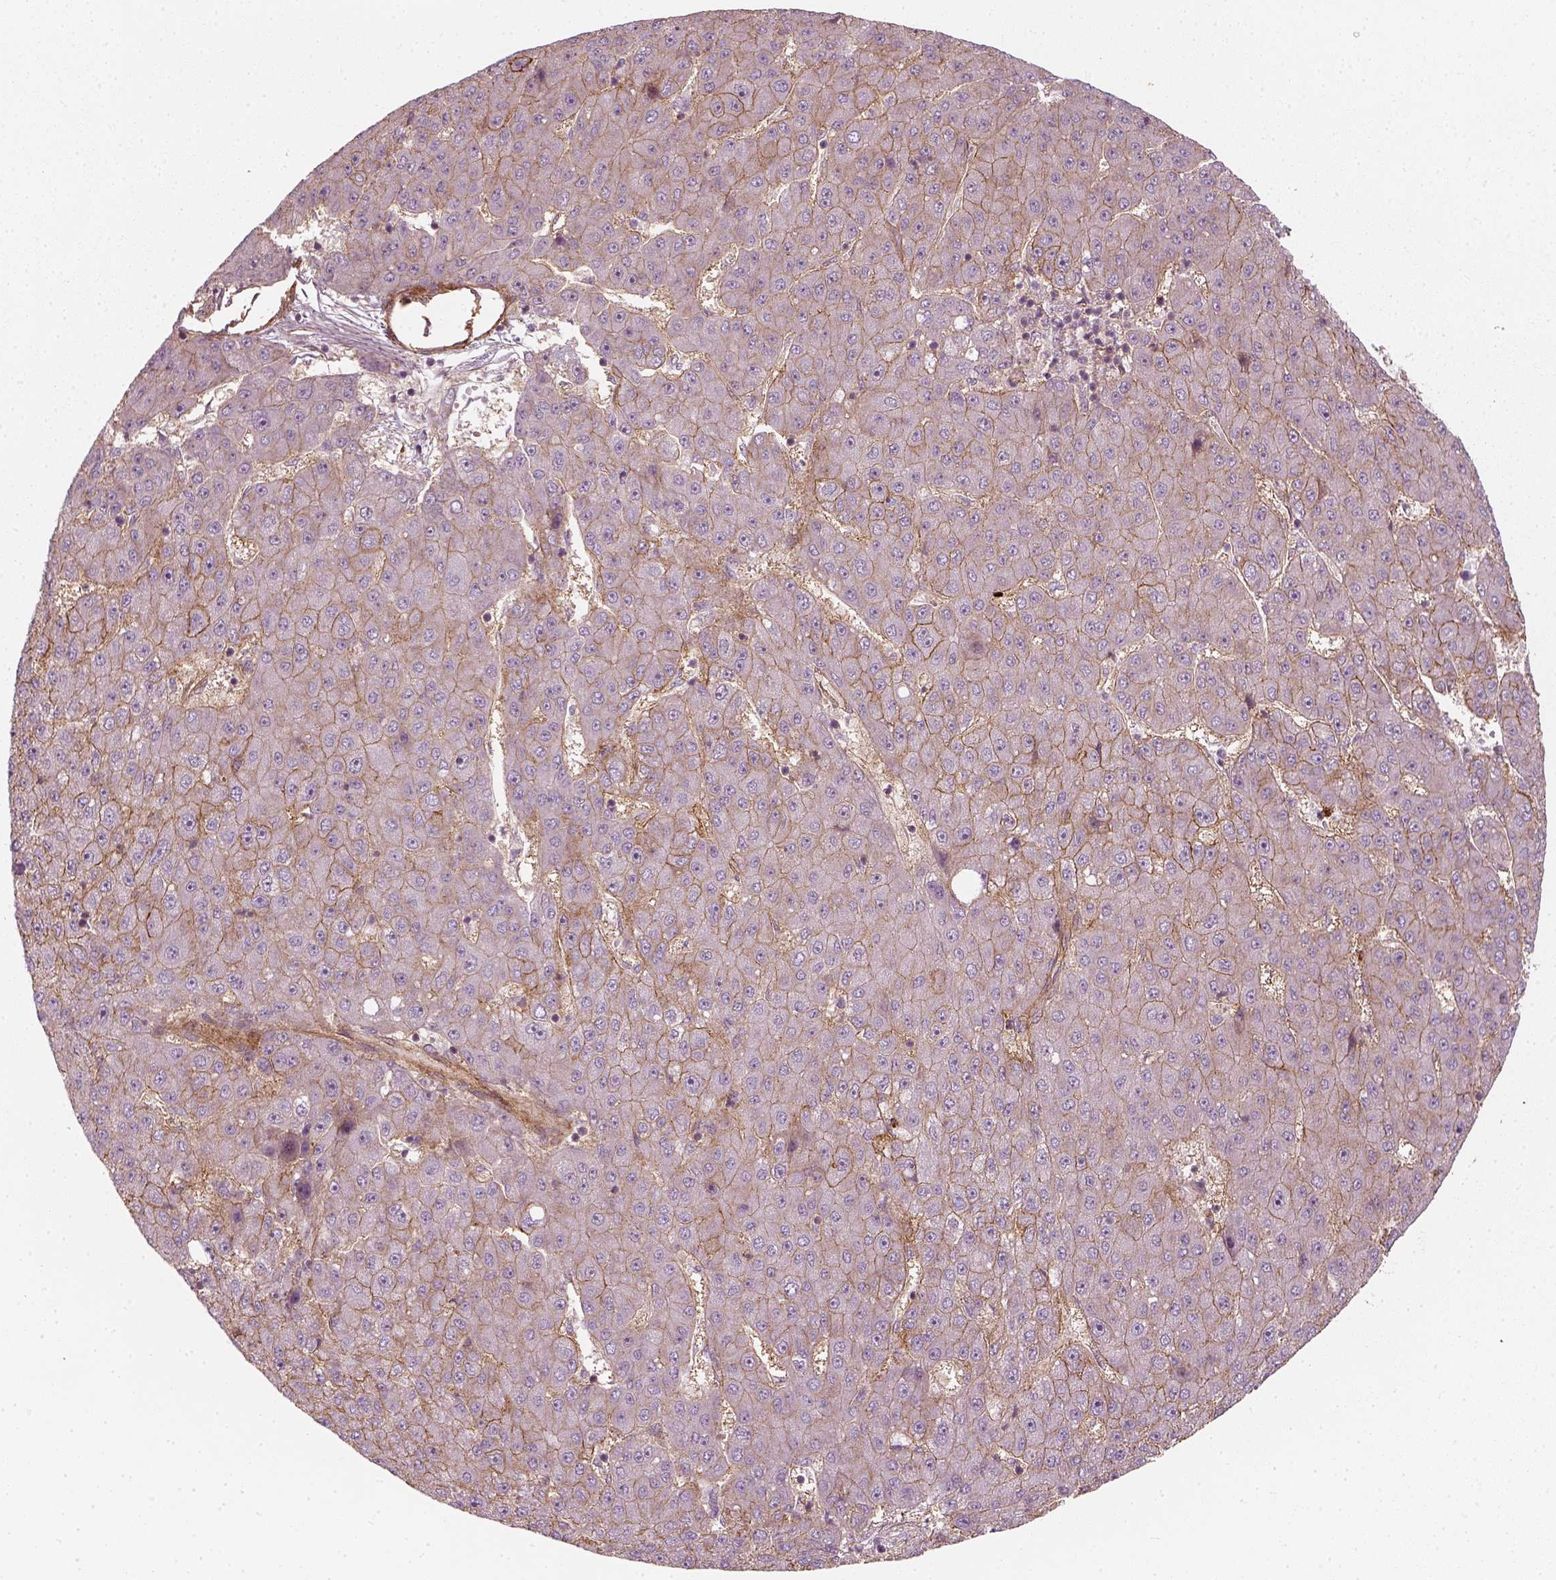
{"staining": {"intensity": "moderate", "quantity": ">75%", "location": "cytoplasmic/membranous"}, "tissue": "liver cancer", "cell_type": "Tumor cells", "image_type": "cancer", "snomed": [{"axis": "morphology", "description": "Carcinoma, Hepatocellular, NOS"}, {"axis": "topography", "description": "Liver"}], "caption": "Moderate cytoplasmic/membranous expression is present in about >75% of tumor cells in liver cancer. (IHC, brightfield microscopy, high magnification).", "gene": "NPTN", "patient": {"sex": "male", "age": 67}}